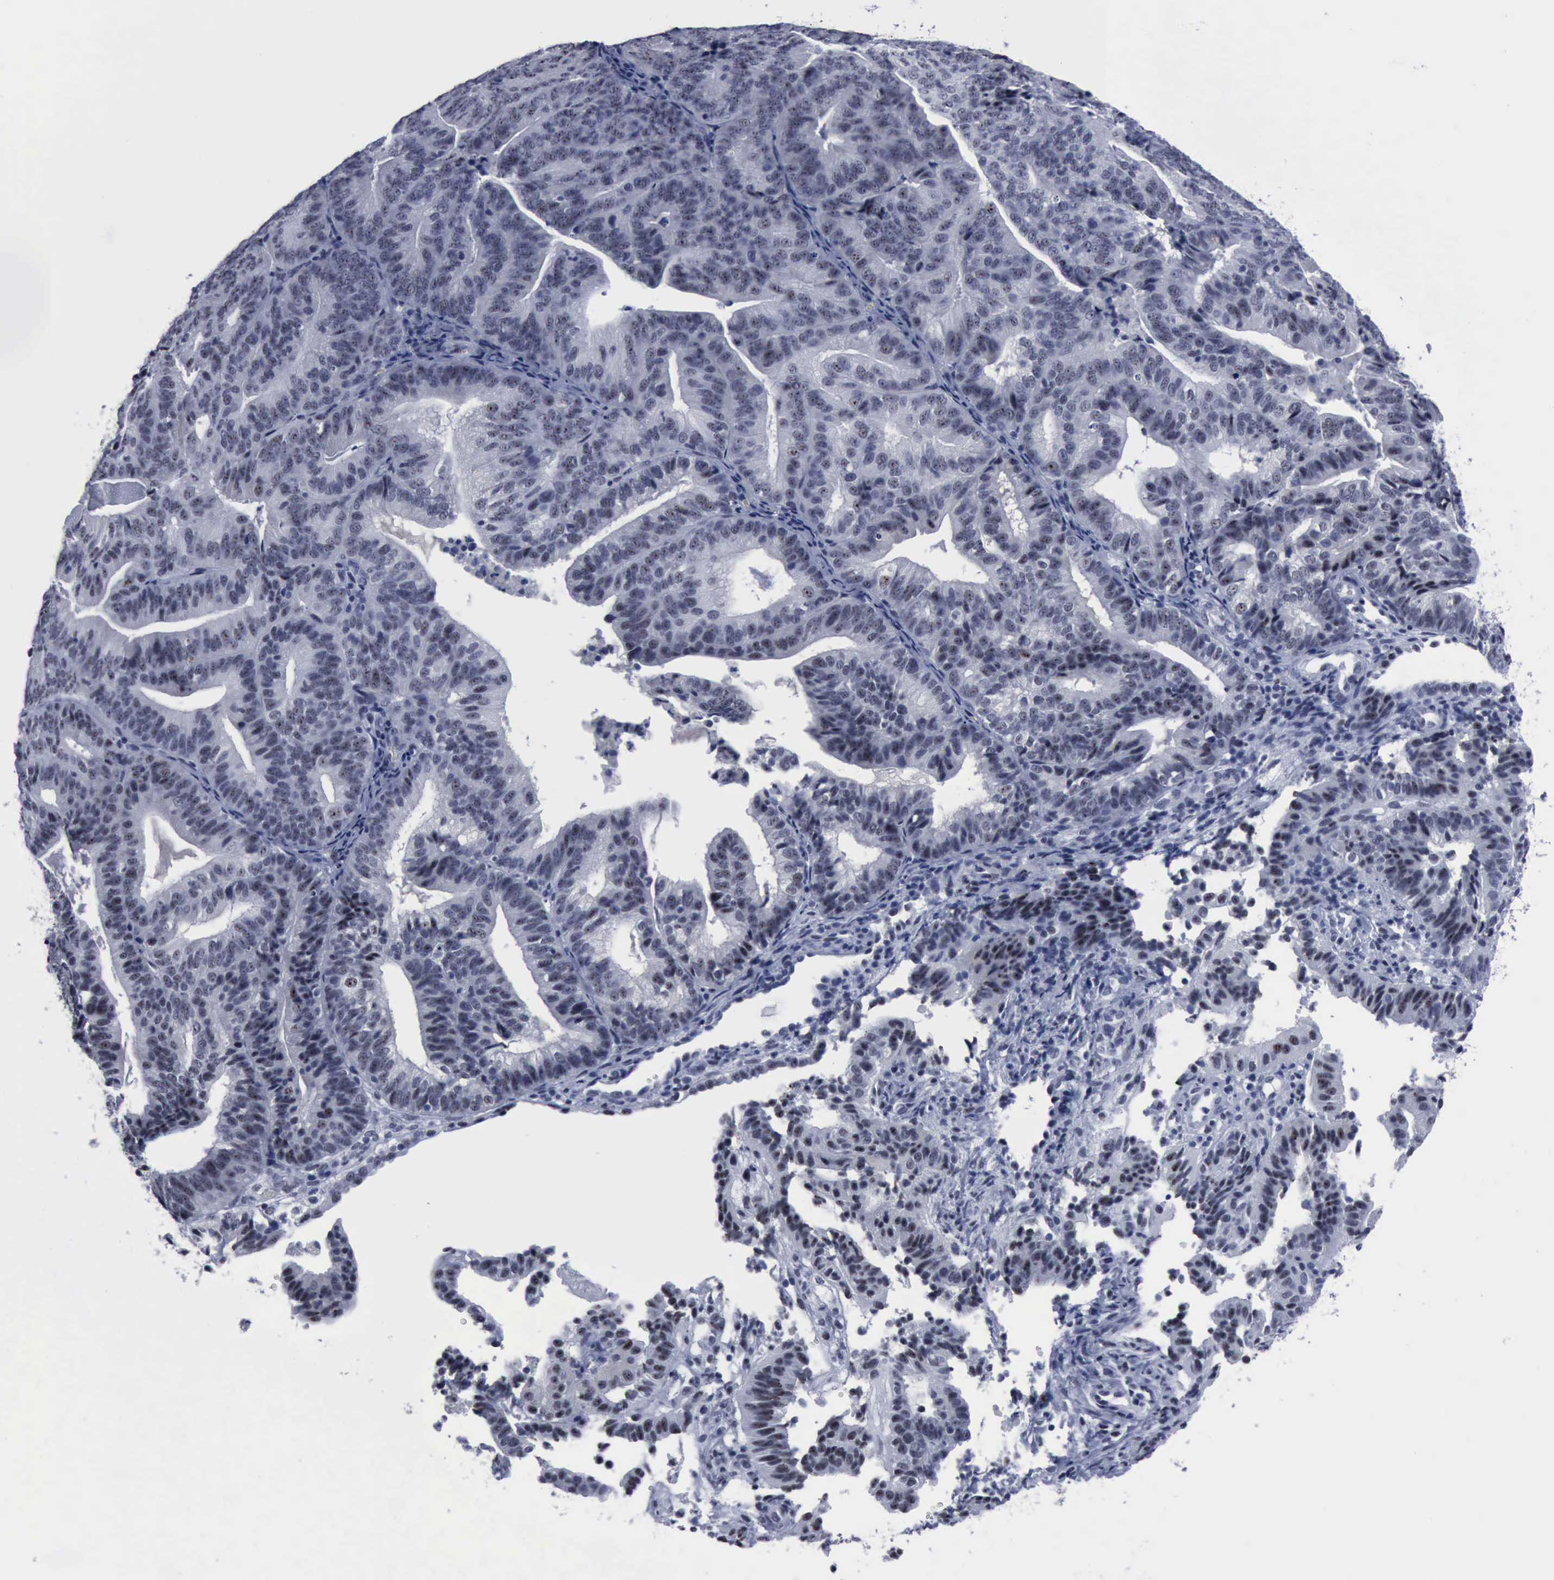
{"staining": {"intensity": "negative", "quantity": "none", "location": "none"}, "tissue": "cervical cancer", "cell_type": "Tumor cells", "image_type": "cancer", "snomed": [{"axis": "morphology", "description": "Adenocarcinoma, NOS"}, {"axis": "topography", "description": "Cervix"}], "caption": "Cervical adenocarcinoma was stained to show a protein in brown. There is no significant staining in tumor cells.", "gene": "BRD1", "patient": {"sex": "female", "age": 60}}